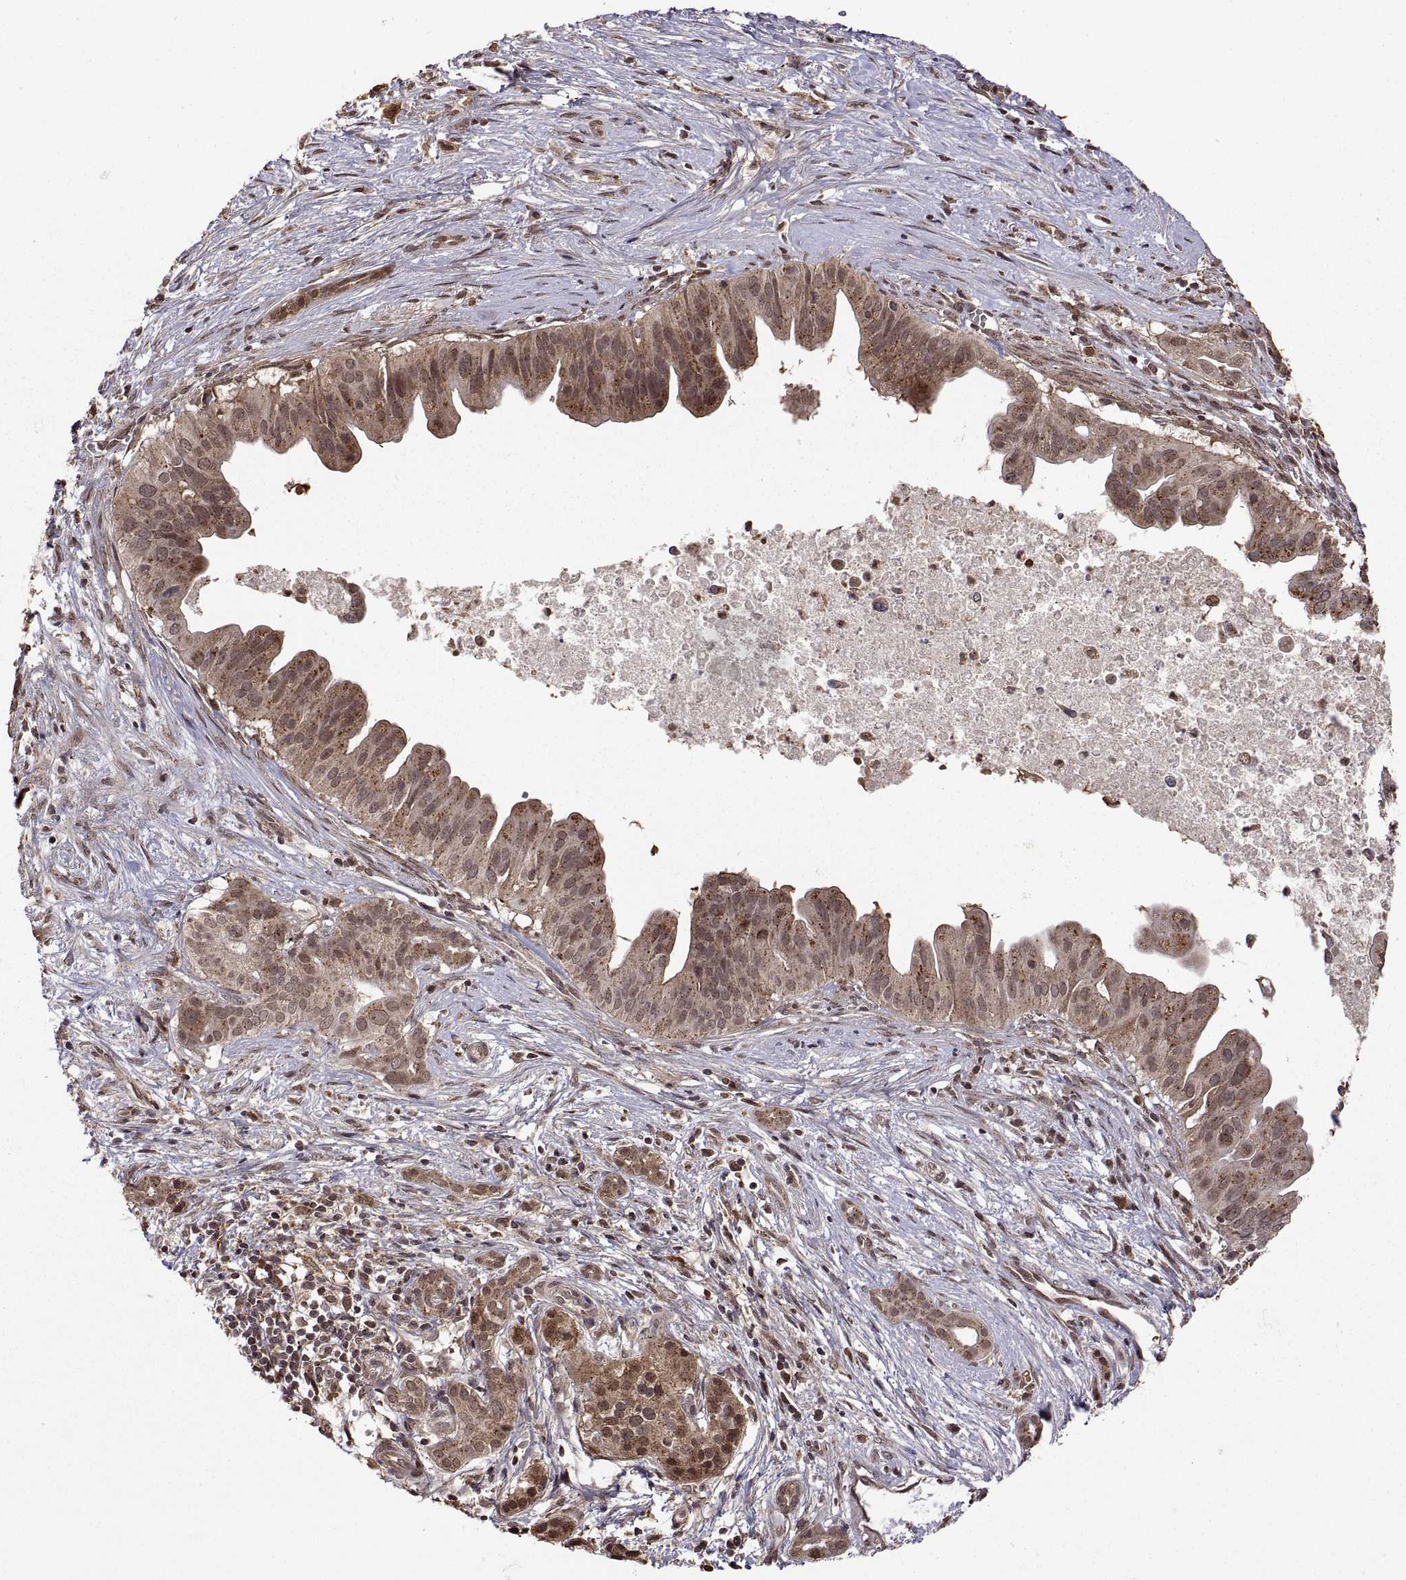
{"staining": {"intensity": "moderate", "quantity": "25%-75%", "location": "cytoplasmic/membranous"}, "tissue": "pancreatic cancer", "cell_type": "Tumor cells", "image_type": "cancer", "snomed": [{"axis": "morphology", "description": "Adenocarcinoma, NOS"}, {"axis": "topography", "description": "Pancreas"}], "caption": "A micrograph of human pancreatic adenocarcinoma stained for a protein exhibits moderate cytoplasmic/membranous brown staining in tumor cells.", "gene": "ZNRF2", "patient": {"sex": "male", "age": 61}}